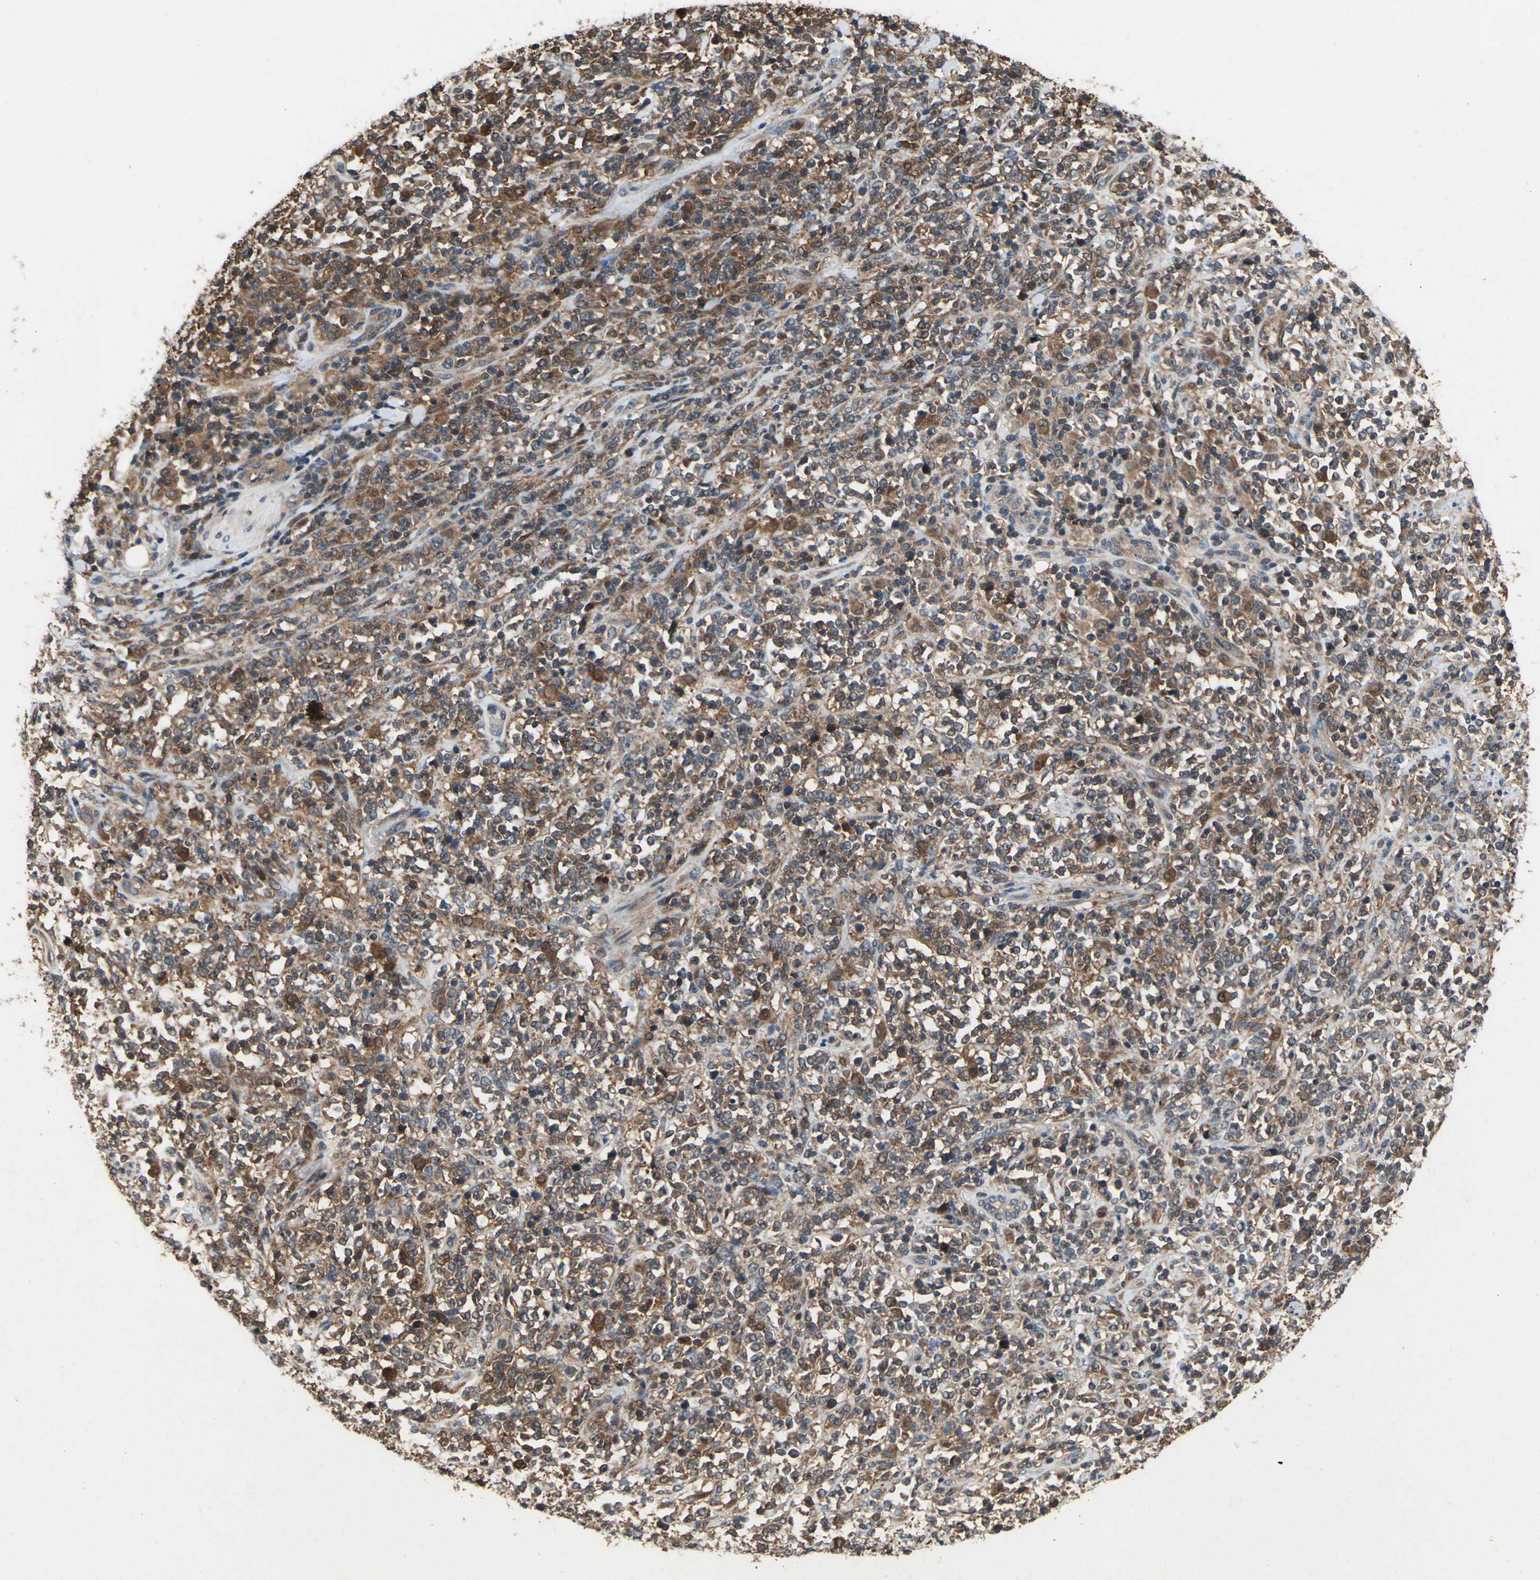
{"staining": {"intensity": "strong", "quantity": ">75%", "location": "cytoplasmic/membranous"}, "tissue": "lymphoma", "cell_type": "Tumor cells", "image_type": "cancer", "snomed": [{"axis": "morphology", "description": "Malignant lymphoma, non-Hodgkin's type, High grade"}, {"axis": "topography", "description": "Soft tissue"}], "caption": "This is an image of immunohistochemistry staining of lymphoma, which shows strong positivity in the cytoplasmic/membranous of tumor cells.", "gene": "CAPN1", "patient": {"sex": "male", "age": 18}}